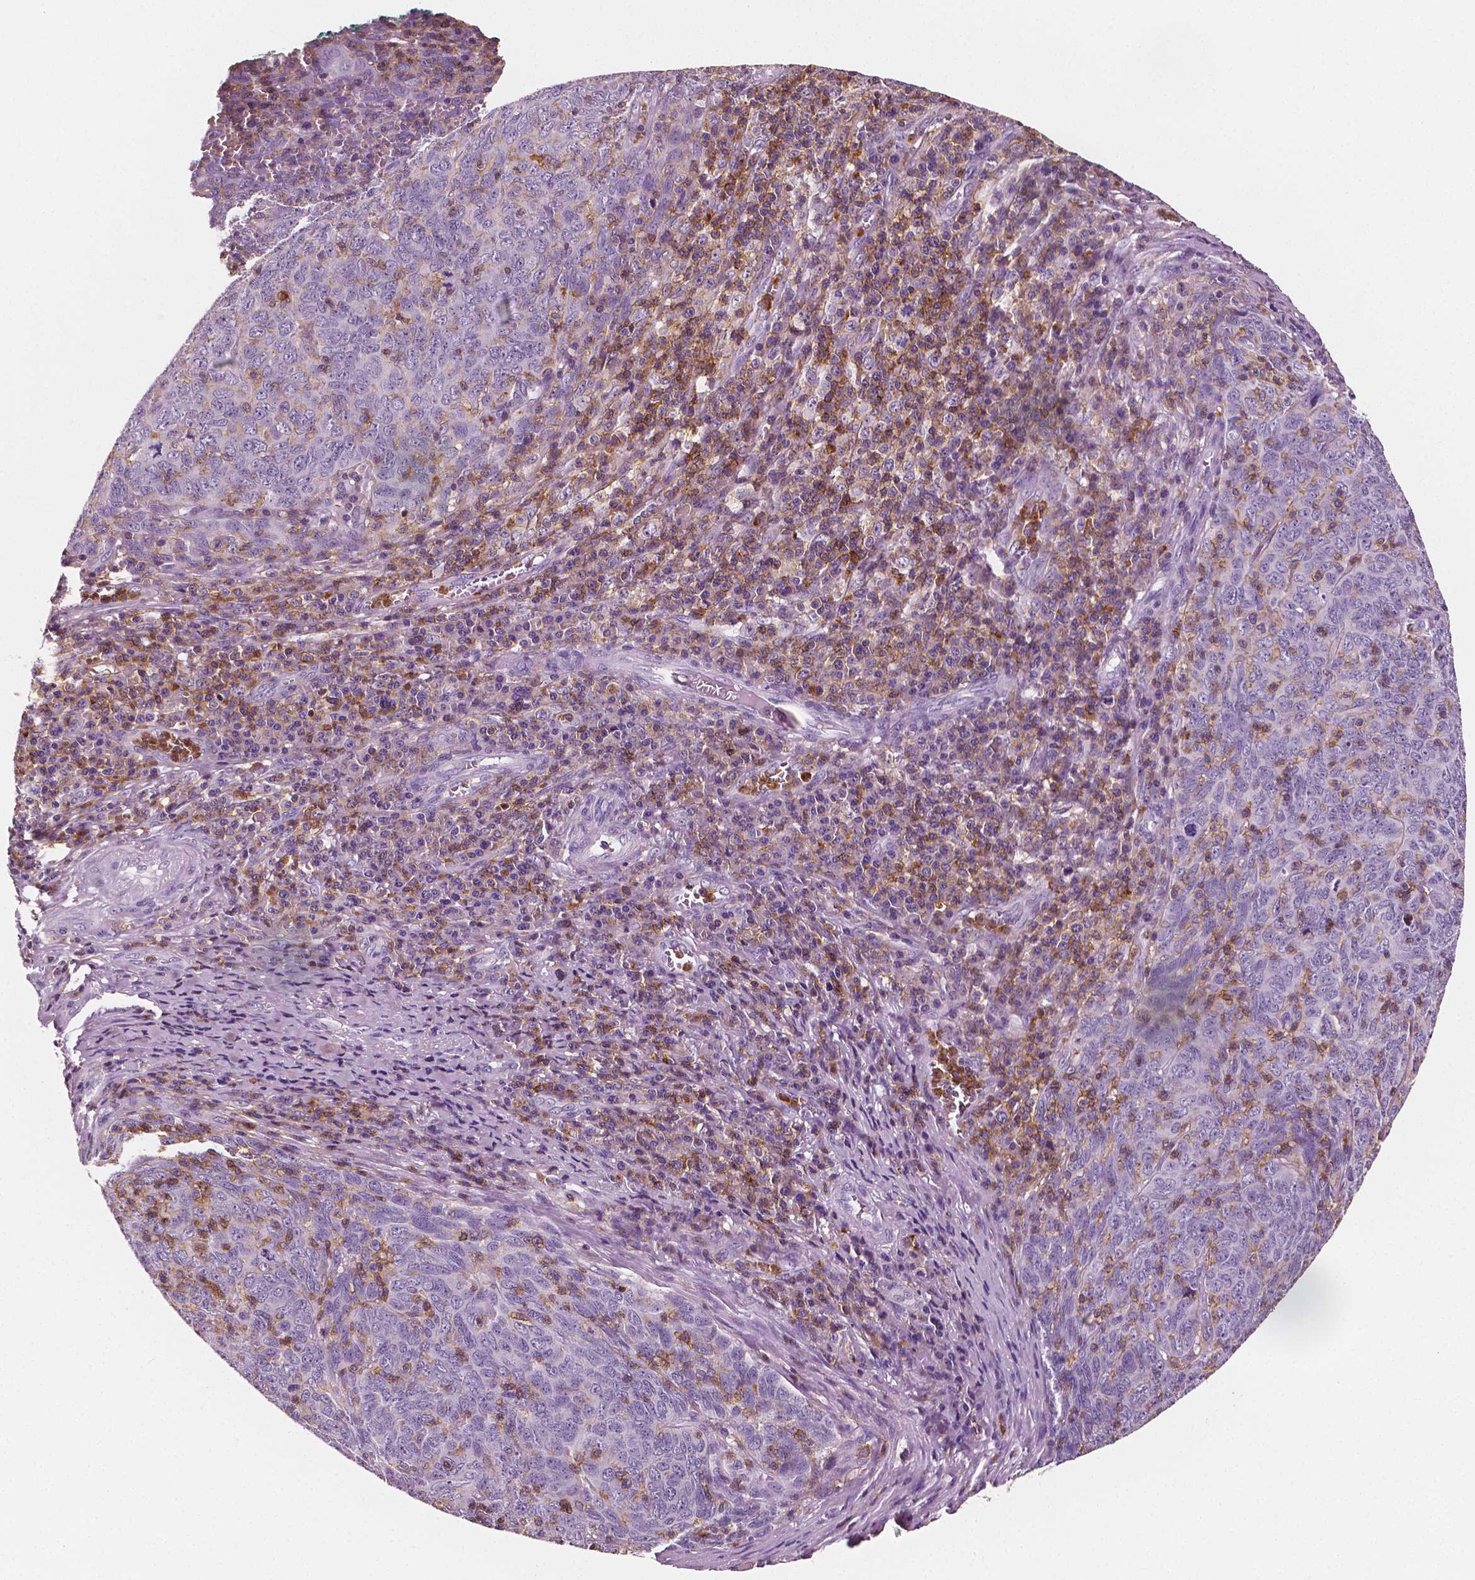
{"staining": {"intensity": "negative", "quantity": "none", "location": "none"}, "tissue": "skin cancer", "cell_type": "Tumor cells", "image_type": "cancer", "snomed": [{"axis": "morphology", "description": "Squamous cell carcinoma, NOS"}, {"axis": "topography", "description": "Skin"}, {"axis": "topography", "description": "Anal"}], "caption": "The immunohistochemistry photomicrograph has no significant positivity in tumor cells of squamous cell carcinoma (skin) tissue. Nuclei are stained in blue.", "gene": "PTPRC", "patient": {"sex": "female", "age": 51}}